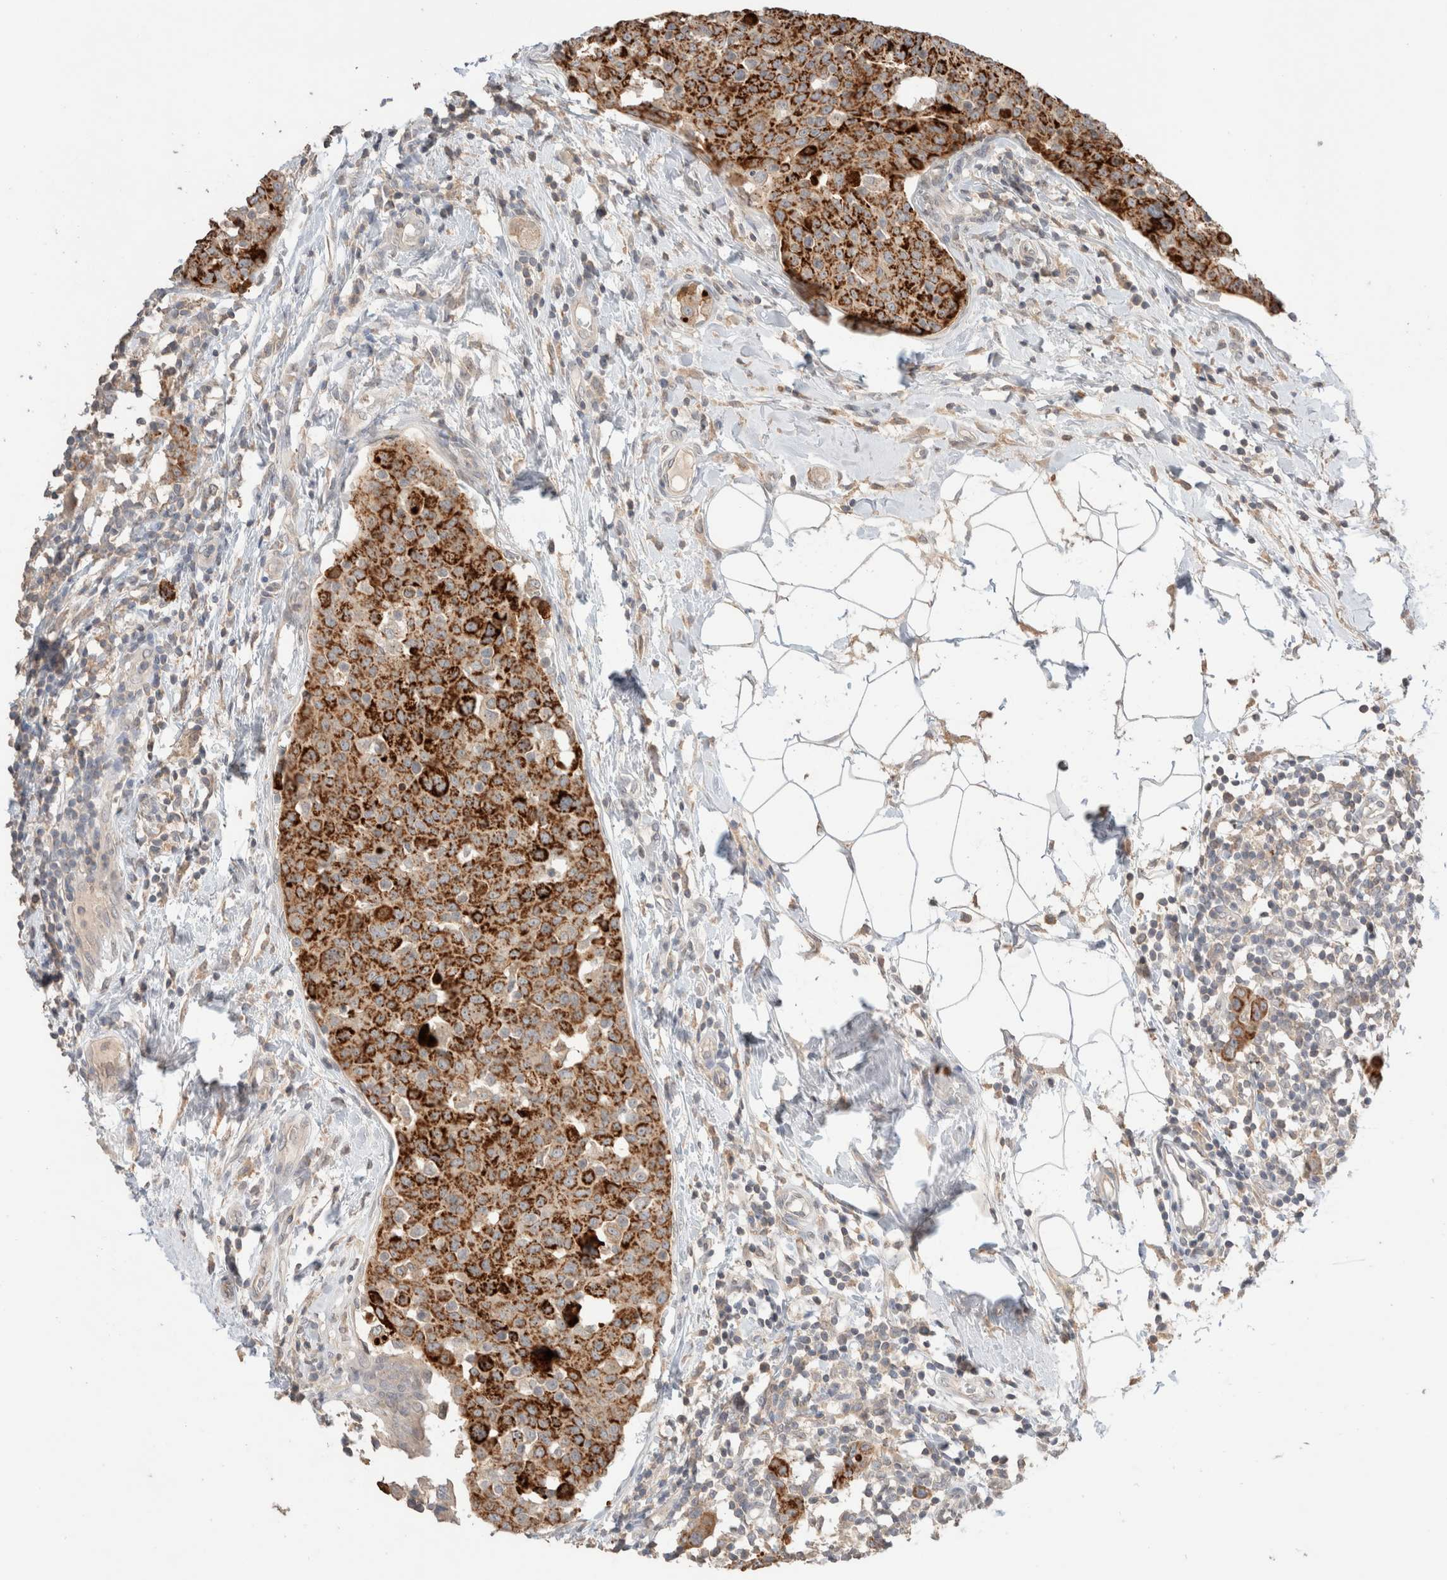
{"staining": {"intensity": "strong", "quantity": ">75%", "location": "cytoplasmic/membranous"}, "tissue": "breast cancer", "cell_type": "Tumor cells", "image_type": "cancer", "snomed": [{"axis": "morphology", "description": "Normal tissue, NOS"}, {"axis": "morphology", "description": "Duct carcinoma"}, {"axis": "topography", "description": "Breast"}], "caption": "This is an image of immunohistochemistry (IHC) staining of breast intraductal carcinoma, which shows strong positivity in the cytoplasmic/membranous of tumor cells.", "gene": "TRIM41", "patient": {"sex": "female", "age": 37}}